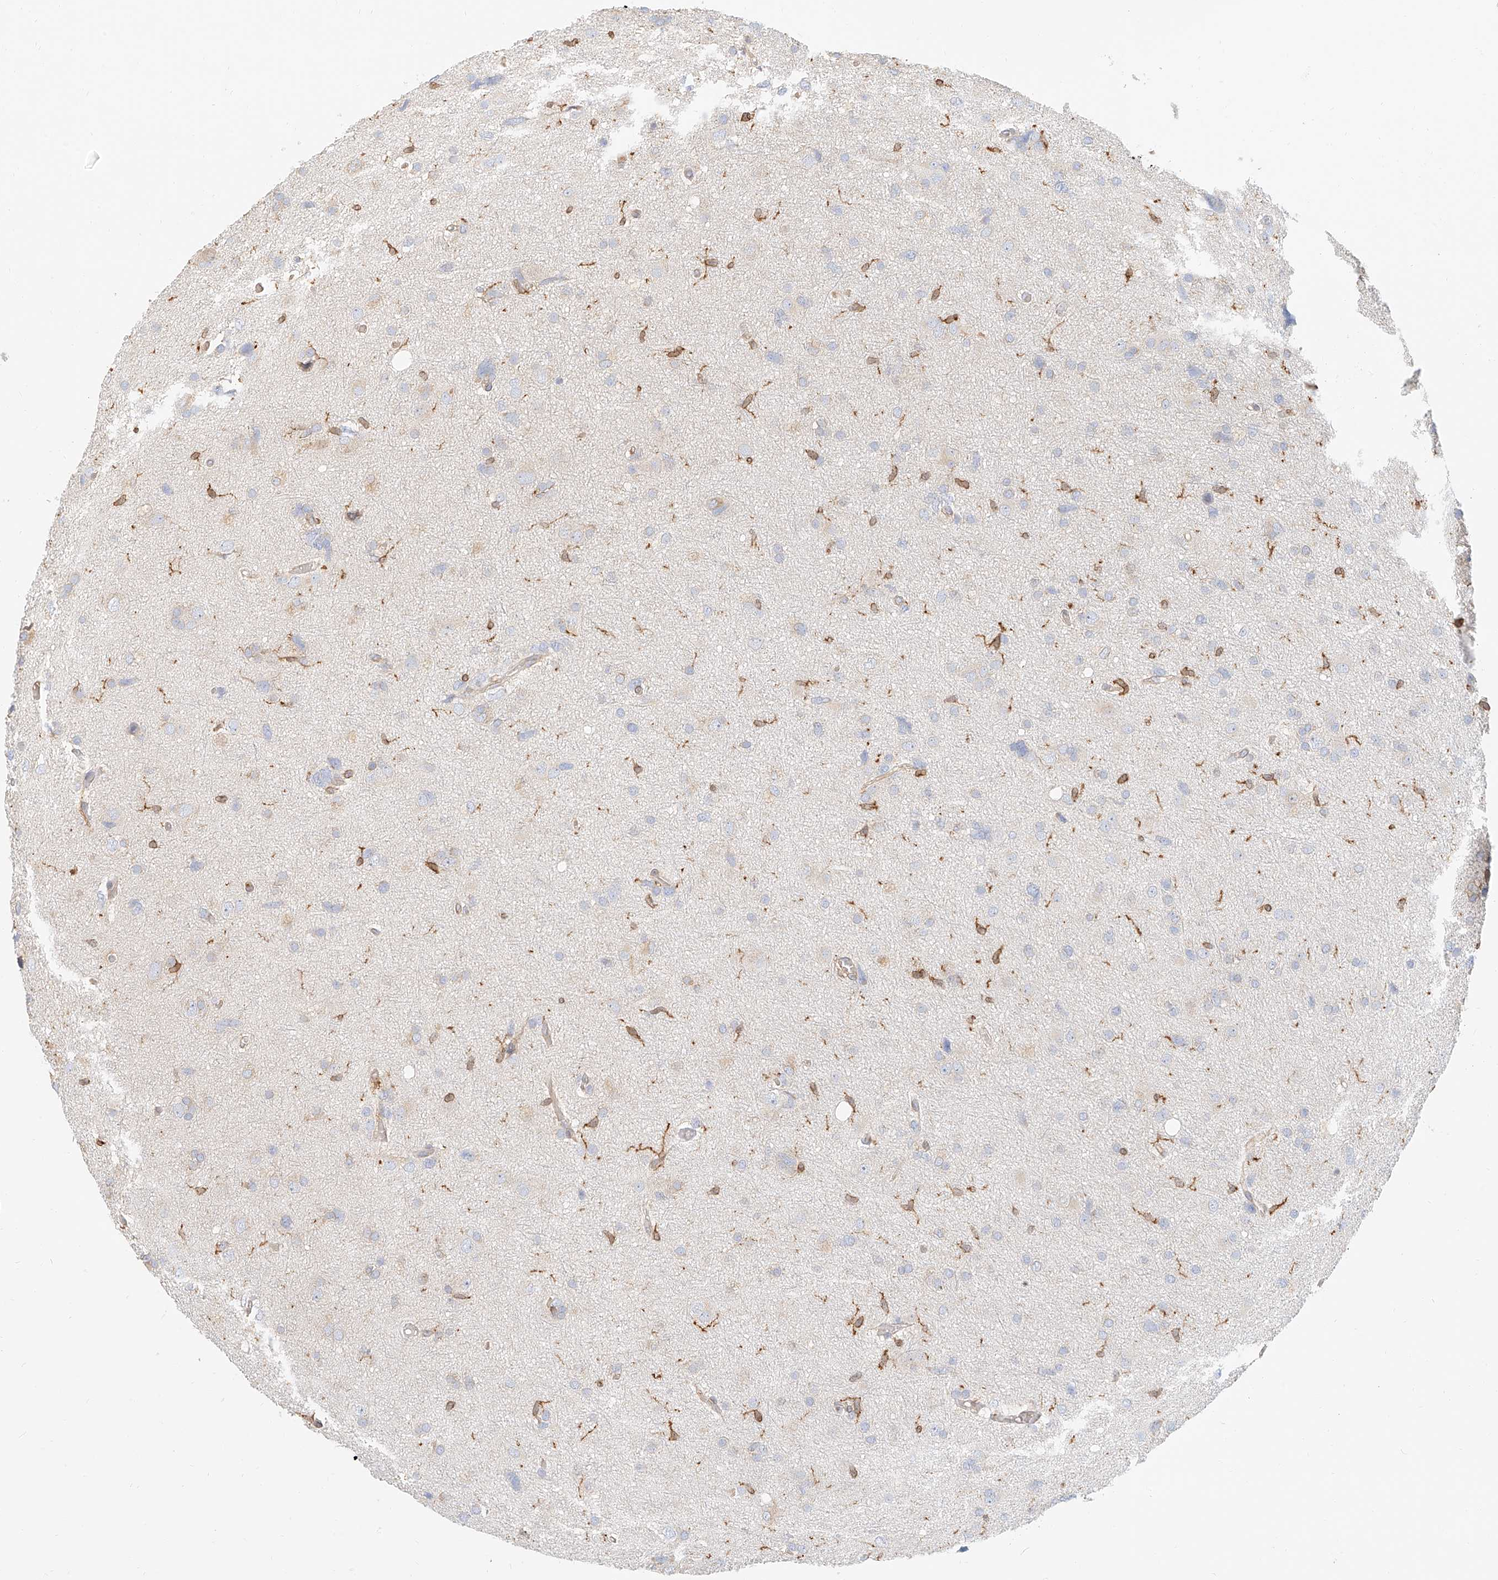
{"staining": {"intensity": "weak", "quantity": "<25%", "location": "cytoplasmic/membranous"}, "tissue": "glioma", "cell_type": "Tumor cells", "image_type": "cancer", "snomed": [{"axis": "morphology", "description": "Glioma, malignant, High grade"}, {"axis": "topography", "description": "Brain"}], "caption": "Tumor cells are negative for brown protein staining in glioma. (DAB immunohistochemistry visualized using brightfield microscopy, high magnification).", "gene": "DHRS7", "patient": {"sex": "female", "age": 59}}